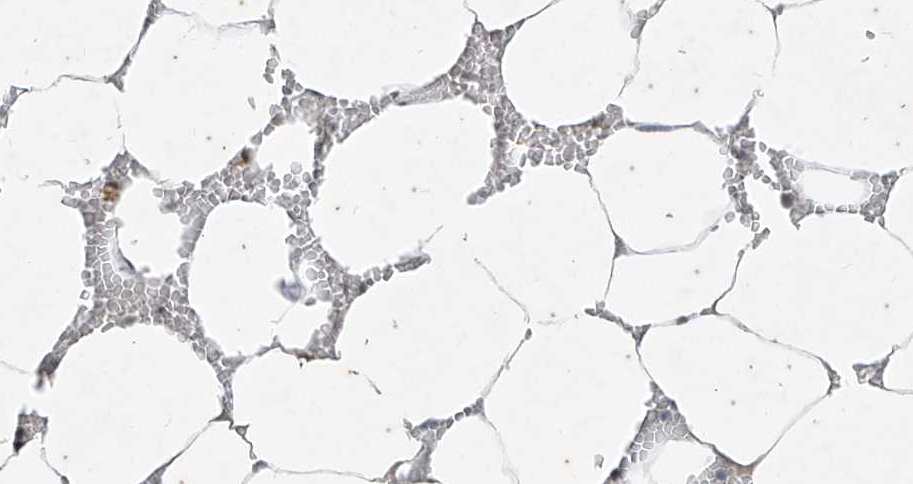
{"staining": {"intensity": "moderate", "quantity": "25%-75%", "location": "nuclear"}, "tissue": "bone marrow", "cell_type": "Hematopoietic cells", "image_type": "normal", "snomed": [{"axis": "morphology", "description": "Normal tissue, NOS"}, {"axis": "topography", "description": "Bone marrow"}], "caption": "The immunohistochemical stain highlights moderate nuclear expression in hematopoietic cells of unremarkable bone marrow.", "gene": "ZNF354B", "patient": {"sex": "male", "age": 70}}